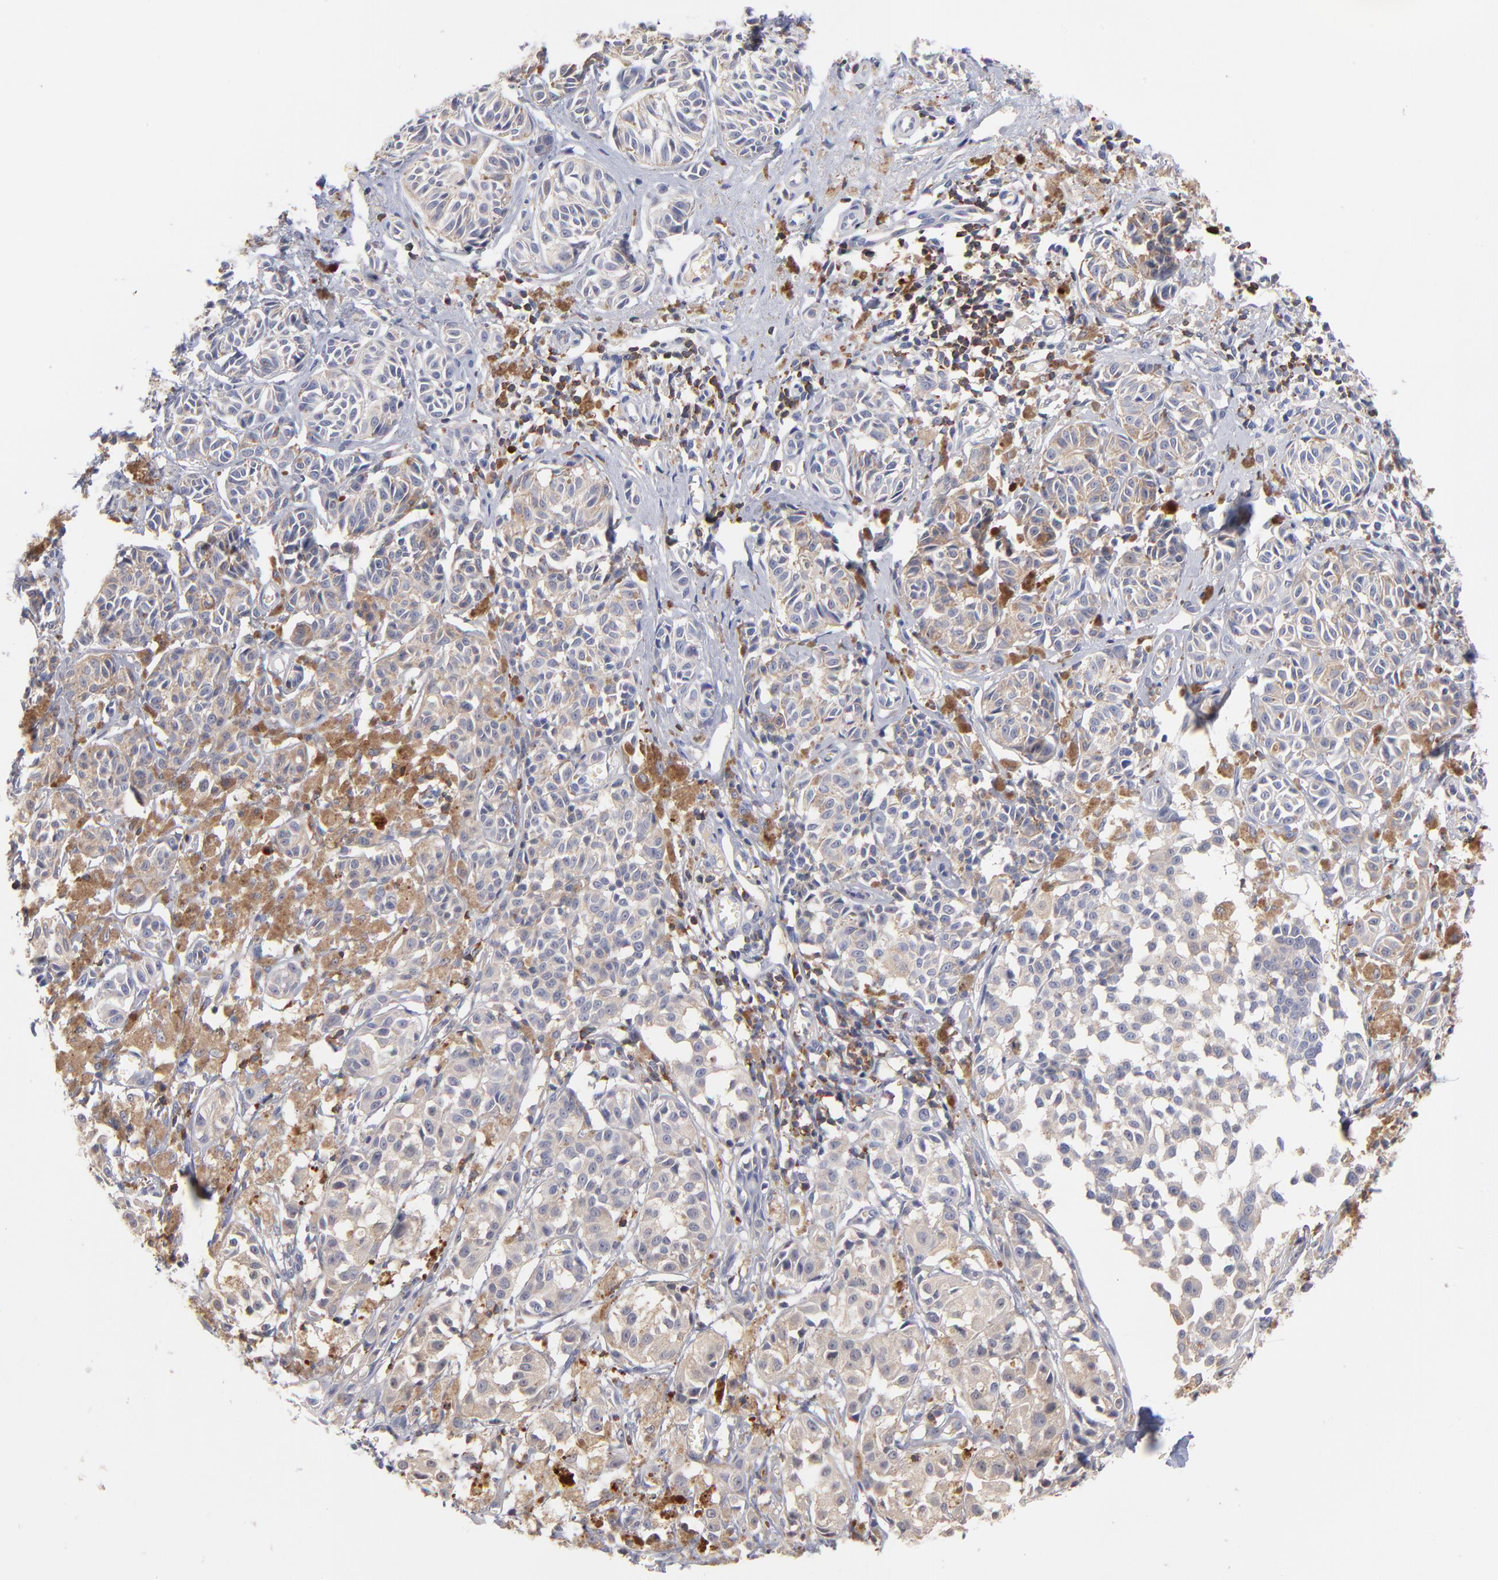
{"staining": {"intensity": "weak", "quantity": "25%-75%", "location": "cytoplasmic/membranous"}, "tissue": "melanoma", "cell_type": "Tumor cells", "image_type": "cancer", "snomed": [{"axis": "morphology", "description": "Malignant melanoma, NOS"}, {"axis": "topography", "description": "Skin"}], "caption": "This image exhibits melanoma stained with immunohistochemistry (IHC) to label a protein in brown. The cytoplasmic/membranous of tumor cells show weak positivity for the protein. Nuclei are counter-stained blue.", "gene": "KREMEN2", "patient": {"sex": "male", "age": 76}}